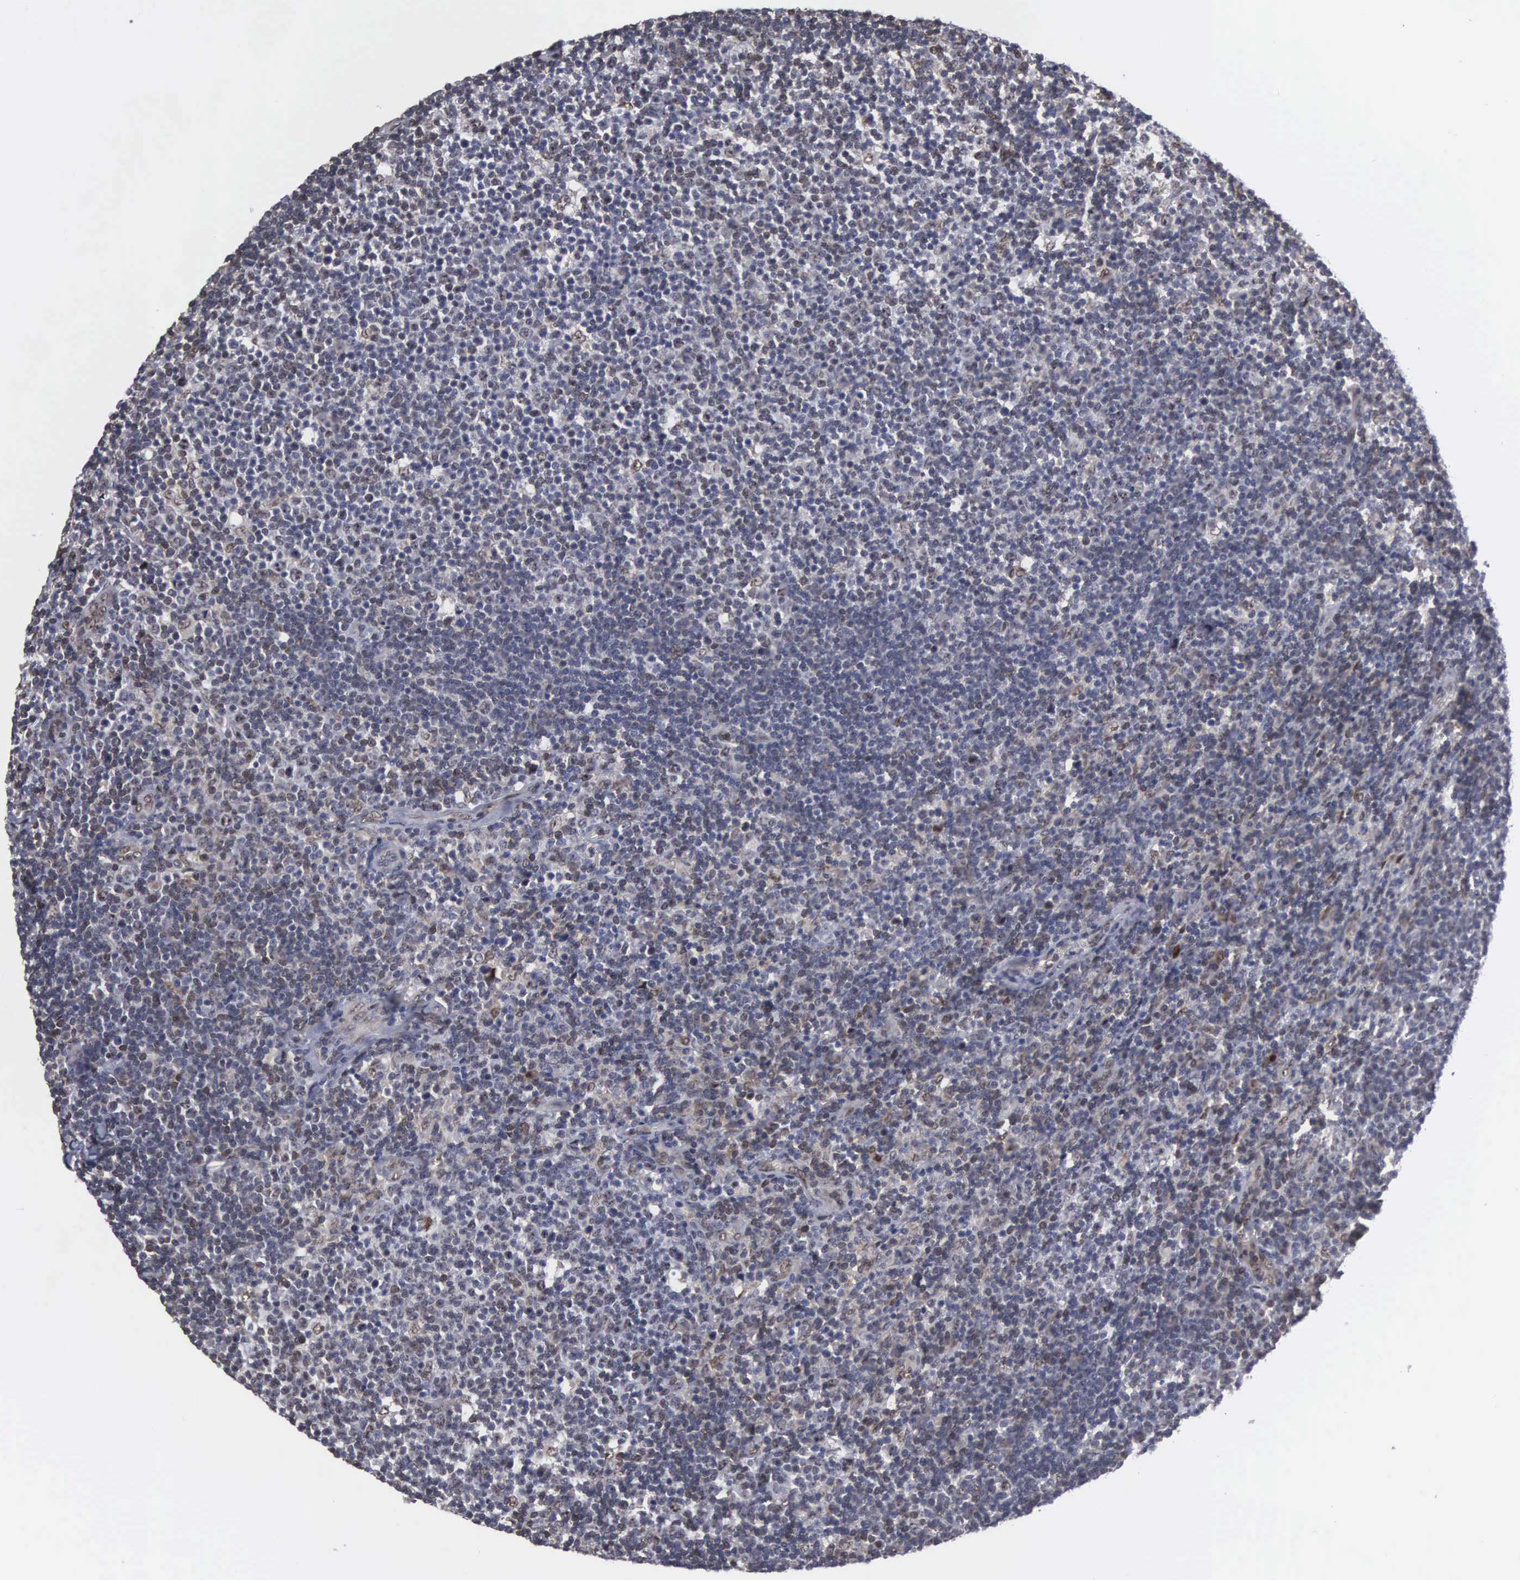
{"staining": {"intensity": "weak", "quantity": "<25%", "location": "nuclear"}, "tissue": "lymphoma", "cell_type": "Tumor cells", "image_type": "cancer", "snomed": [{"axis": "morphology", "description": "Malignant lymphoma, non-Hodgkin's type, Low grade"}, {"axis": "topography", "description": "Lymph node"}], "caption": "High magnification brightfield microscopy of lymphoma stained with DAB (brown) and counterstained with hematoxylin (blue): tumor cells show no significant expression.", "gene": "TRMT5", "patient": {"sex": "male", "age": 74}}